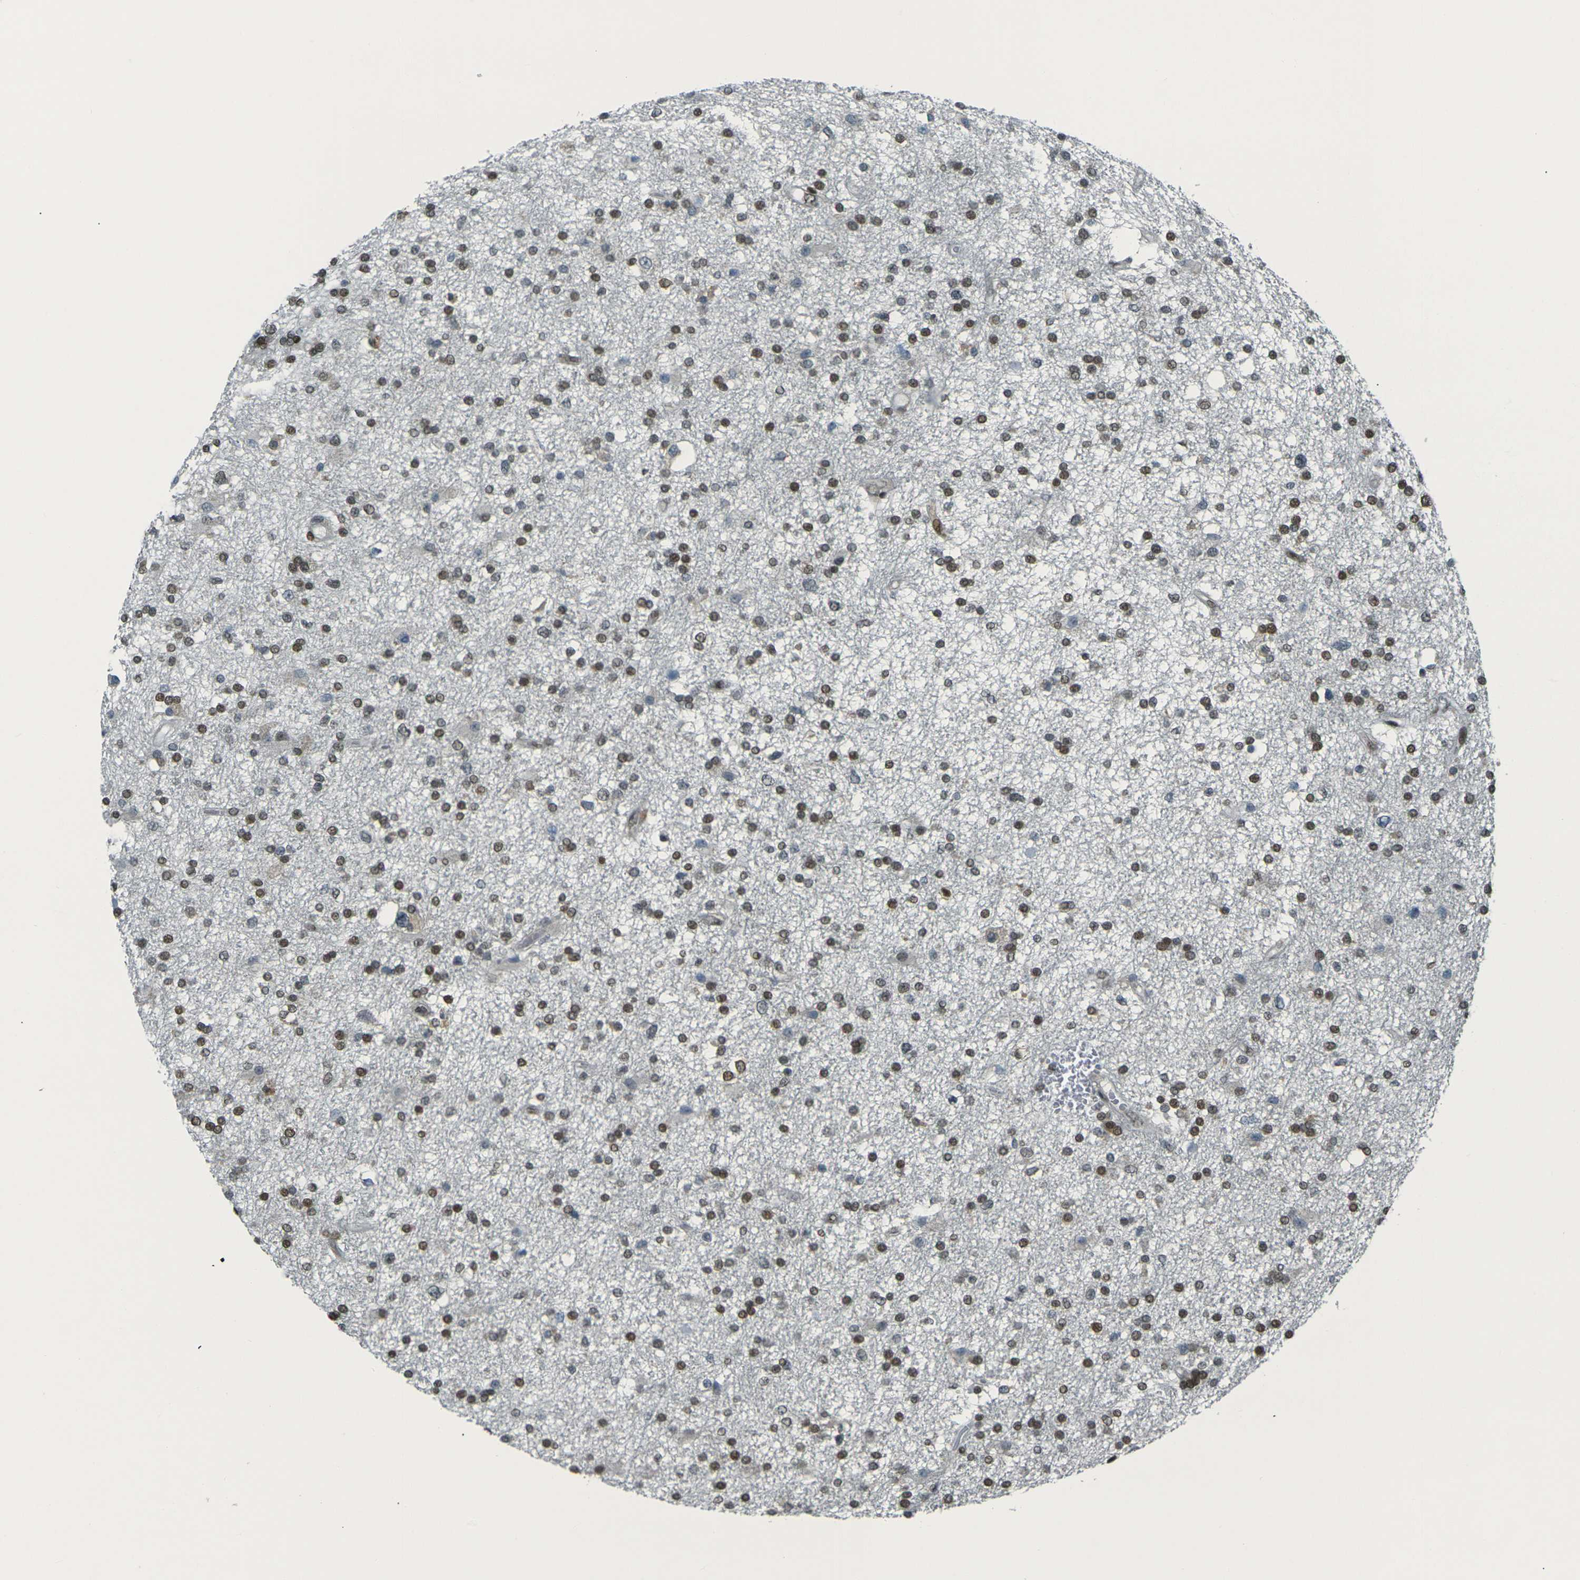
{"staining": {"intensity": "moderate", "quantity": ">75%", "location": "nuclear"}, "tissue": "glioma", "cell_type": "Tumor cells", "image_type": "cancer", "snomed": [{"axis": "morphology", "description": "Glioma, malignant, High grade"}, {"axis": "topography", "description": "Brain"}], "caption": "Glioma stained for a protein displays moderate nuclear positivity in tumor cells.", "gene": "NHEJ1", "patient": {"sex": "male", "age": 33}}